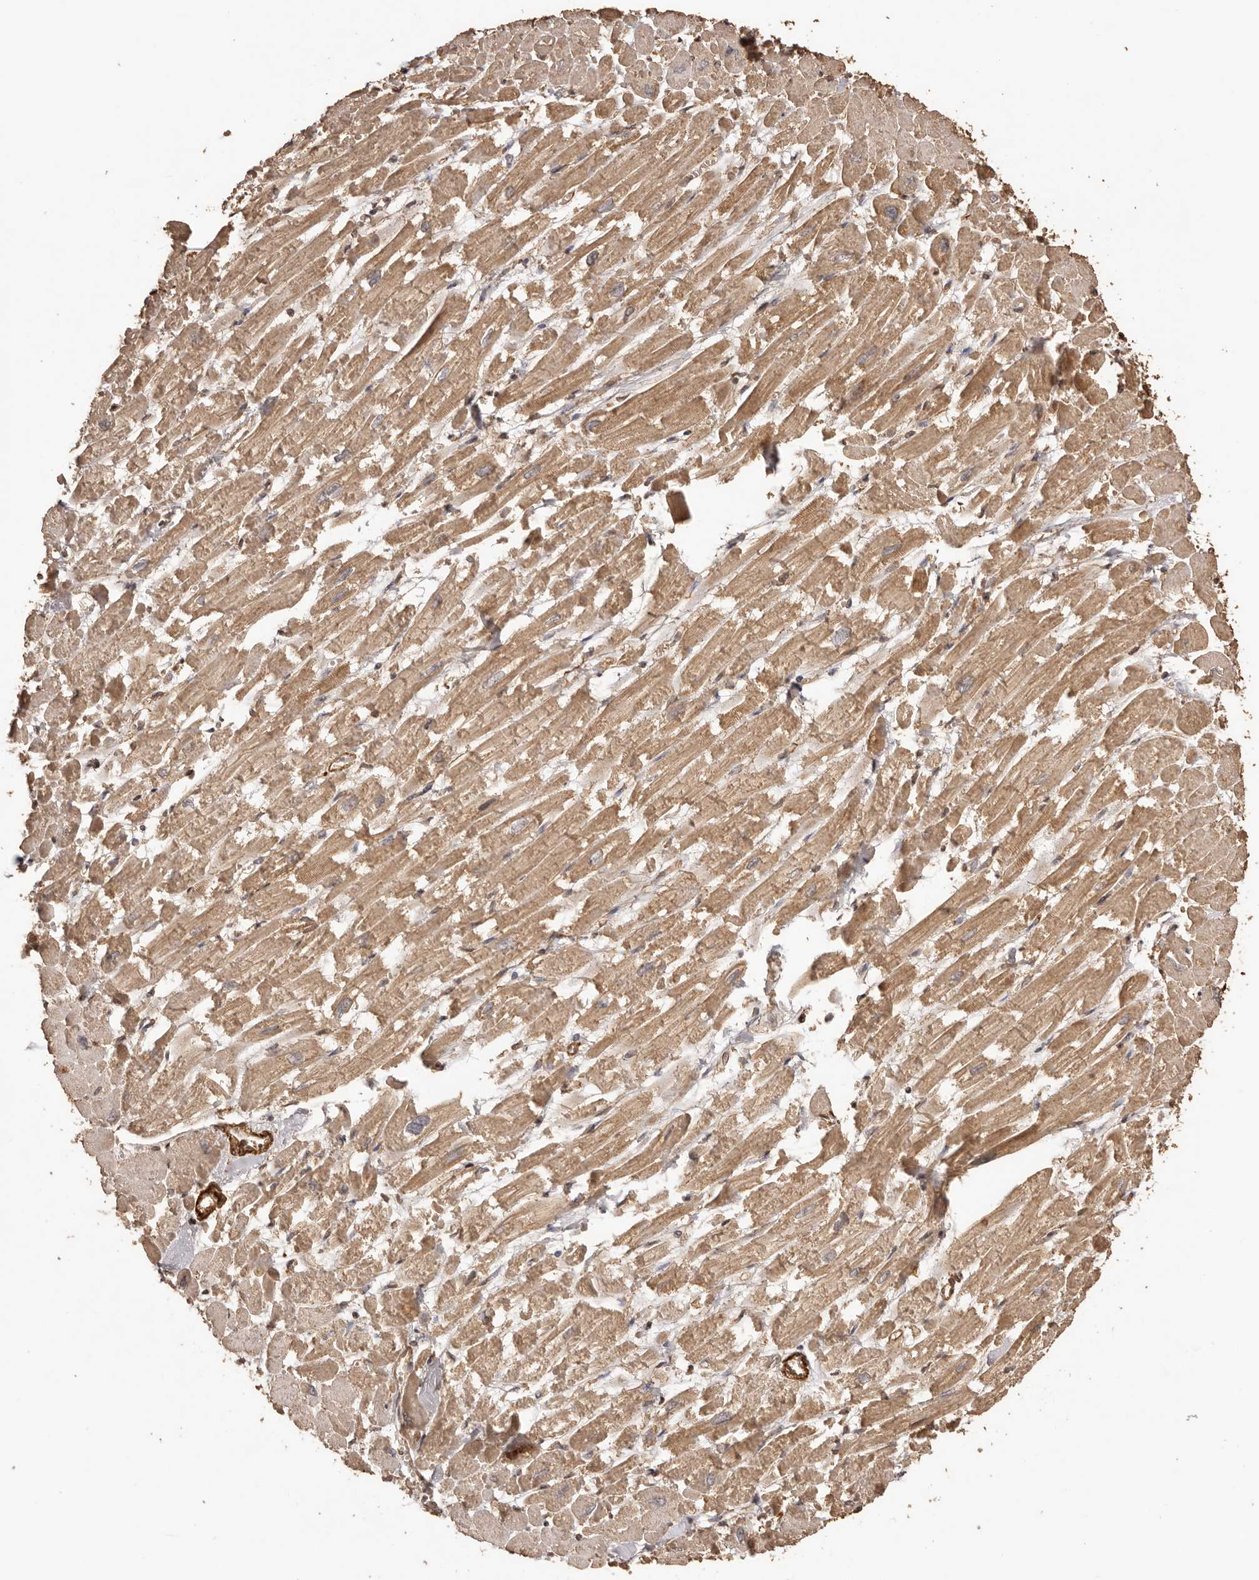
{"staining": {"intensity": "moderate", "quantity": ">75%", "location": "cytoplasmic/membranous"}, "tissue": "heart muscle", "cell_type": "Cardiomyocytes", "image_type": "normal", "snomed": [{"axis": "morphology", "description": "Normal tissue, NOS"}, {"axis": "topography", "description": "Heart"}], "caption": "Immunohistochemical staining of normal heart muscle displays medium levels of moderate cytoplasmic/membranous staining in about >75% of cardiomyocytes.", "gene": "UBR2", "patient": {"sex": "male", "age": 54}}